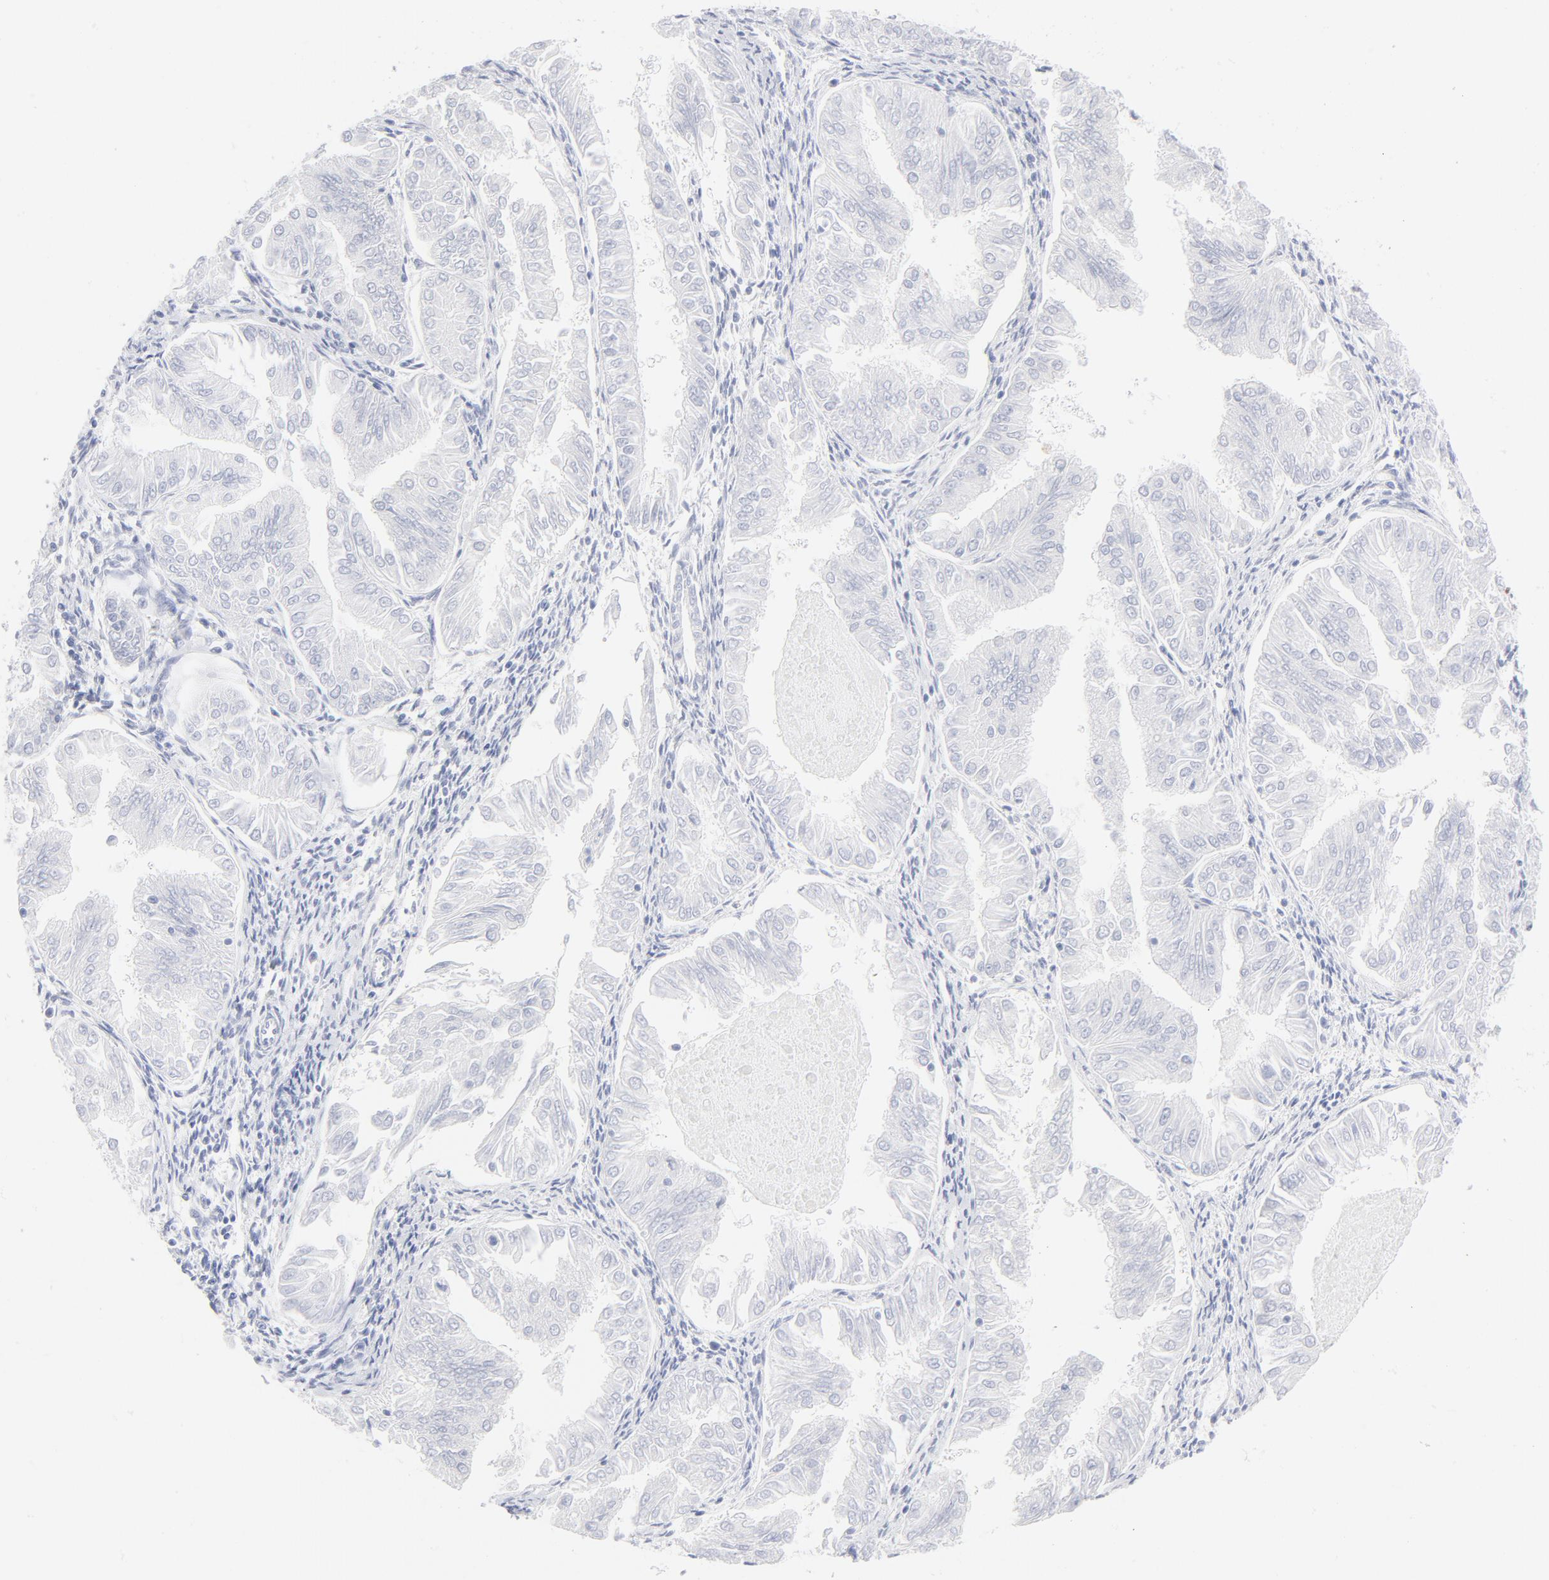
{"staining": {"intensity": "negative", "quantity": "none", "location": "none"}, "tissue": "endometrial cancer", "cell_type": "Tumor cells", "image_type": "cancer", "snomed": [{"axis": "morphology", "description": "Adenocarcinoma, NOS"}, {"axis": "topography", "description": "Endometrium"}], "caption": "A micrograph of endometrial cancer stained for a protein displays no brown staining in tumor cells. (DAB (3,3'-diaminobenzidine) immunohistochemistry (IHC) visualized using brightfield microscopy, high magnification).", "gene": "ATF2", "patient": {"sex": "female", "age": 53}}